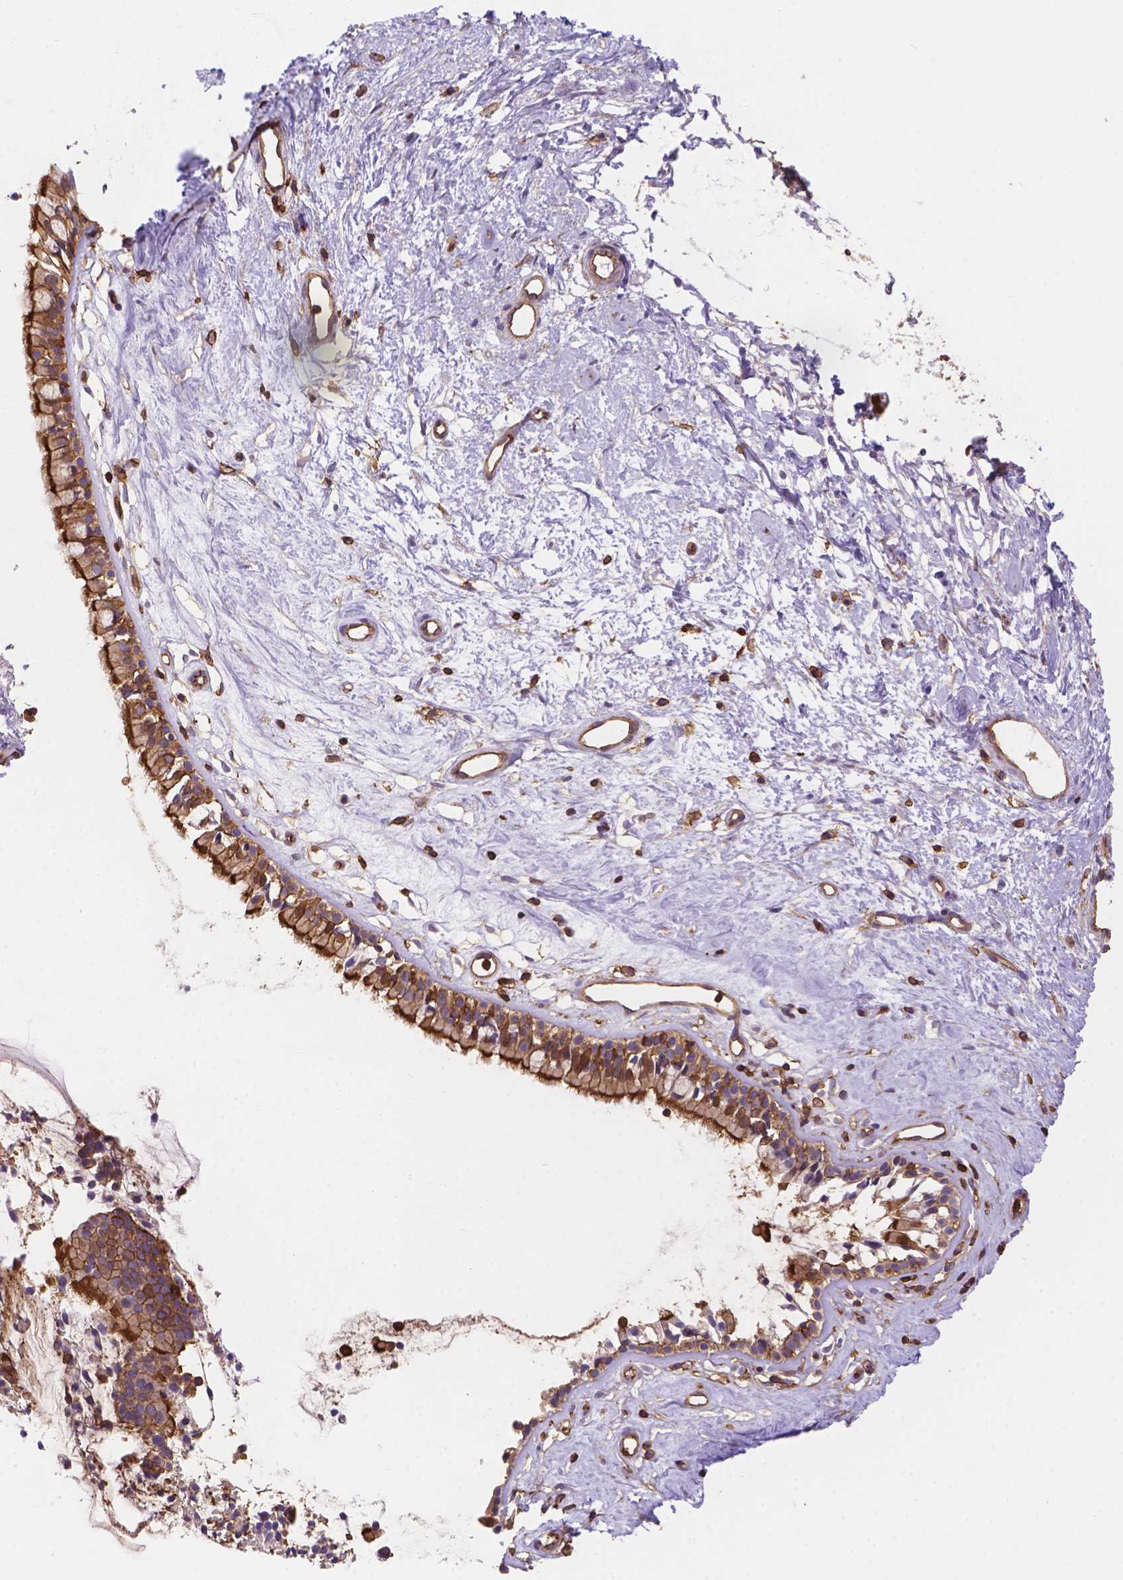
{"staining": {"intensity": "strong", "quantity": ">75%", "location": "cytoplasmic/membranous"}, "tissue": "nasopharynx", "cell_type": "Respiratory epithelial cells", "image_type": "normal", "snomed": [{"axis": "morphology", "description": "Normal tissue, NOS"}, {"axis": "topography", "description": "Nasopharynx"}], "caption": "Respiratory epithelial cells display high levels of strong cytoplasmic/membranous expression in about >75% of cells in normal nasopharynx. (DAB (3,3'-diaminobenzidine) = brown stain, brightfield microscopy at high magnification).", "gene": "DMWD", "patient": {"sex": "female", "age": 52}}